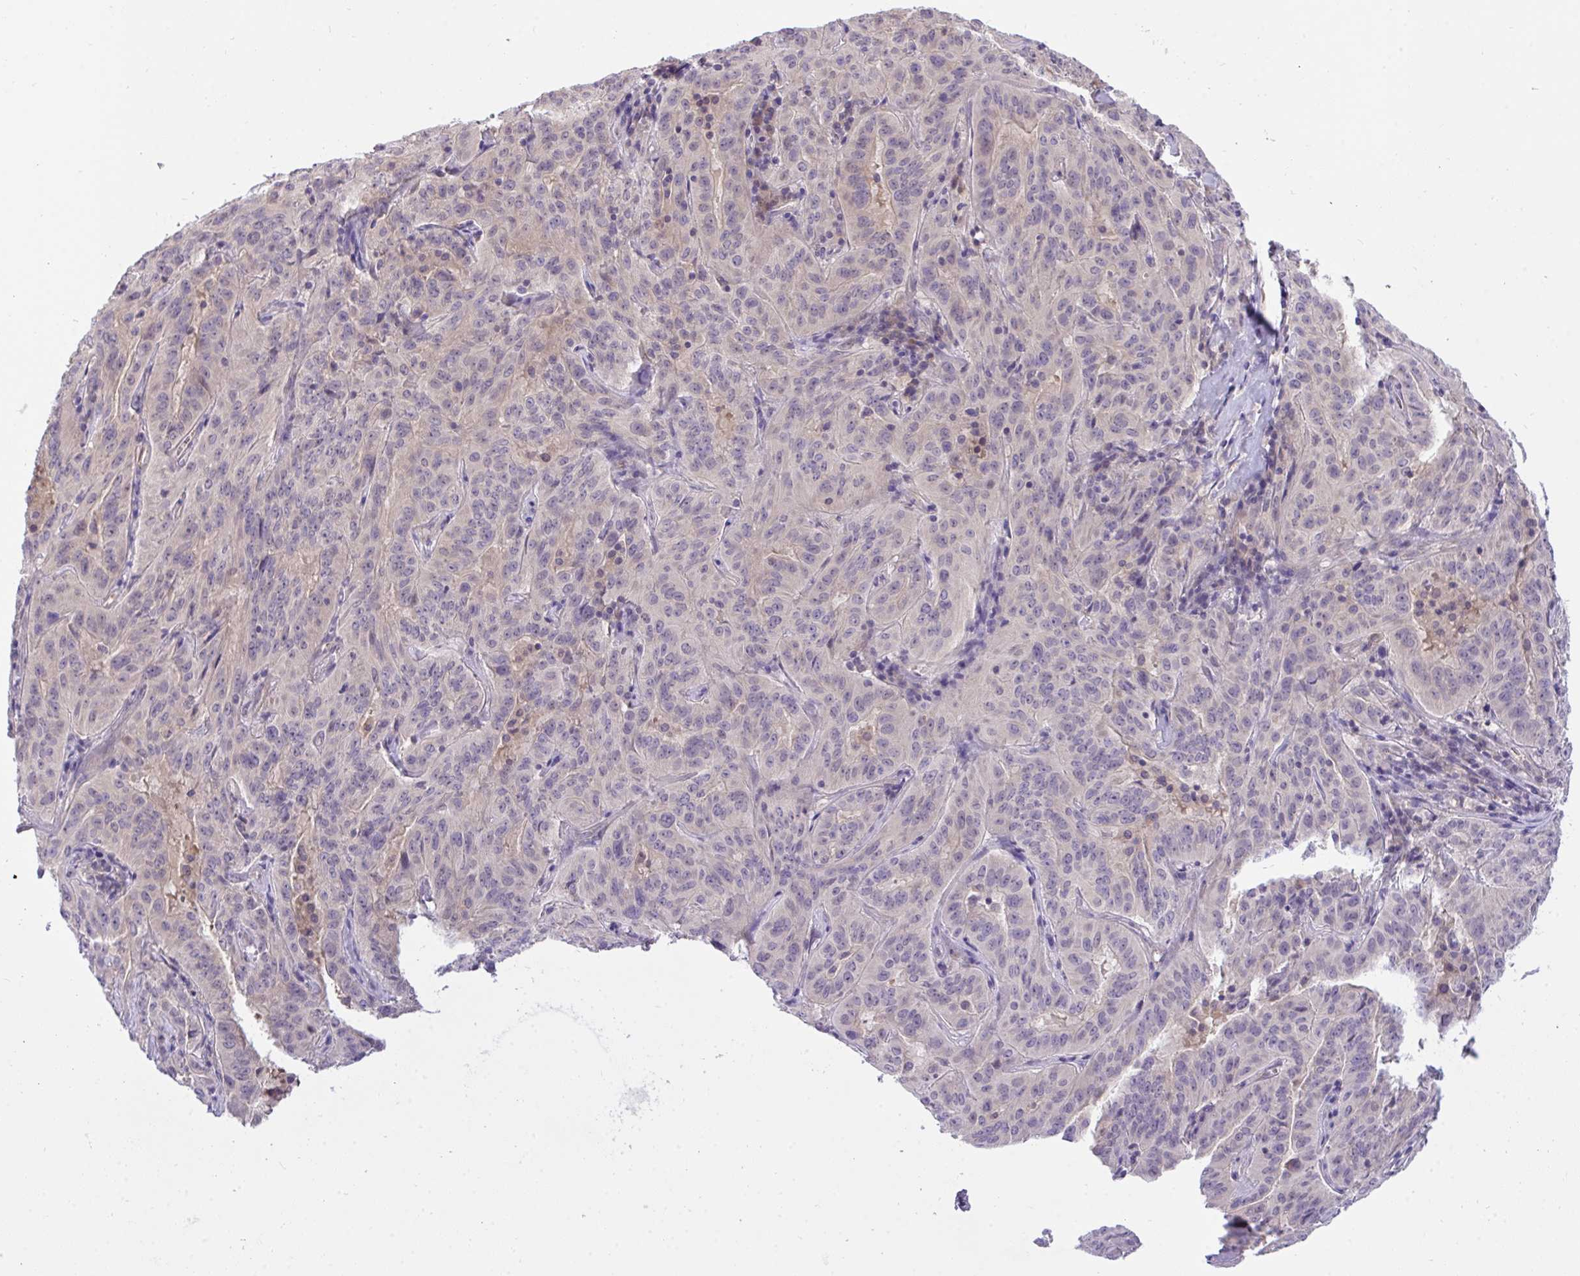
{"staining": {"intensity": "weak", "quantity": "<25%", "location": "cytoplasmic/membranous"}, "tissue": "pancreatic cancer", "cell_type": "Tumor cells", "image_type": "cancer", "snomed": [{"axis": "morphology", "description": "Adenocarcinoma, NOS"}, {"axis": "topography", "description": "Pancreas"}], "caption": "IHC of pancreatic cancer (adenocarcinoma) shows no expression in tumor cells.", "gene": "C19orf54", "patient": {"sex": "male", "age": 63}}